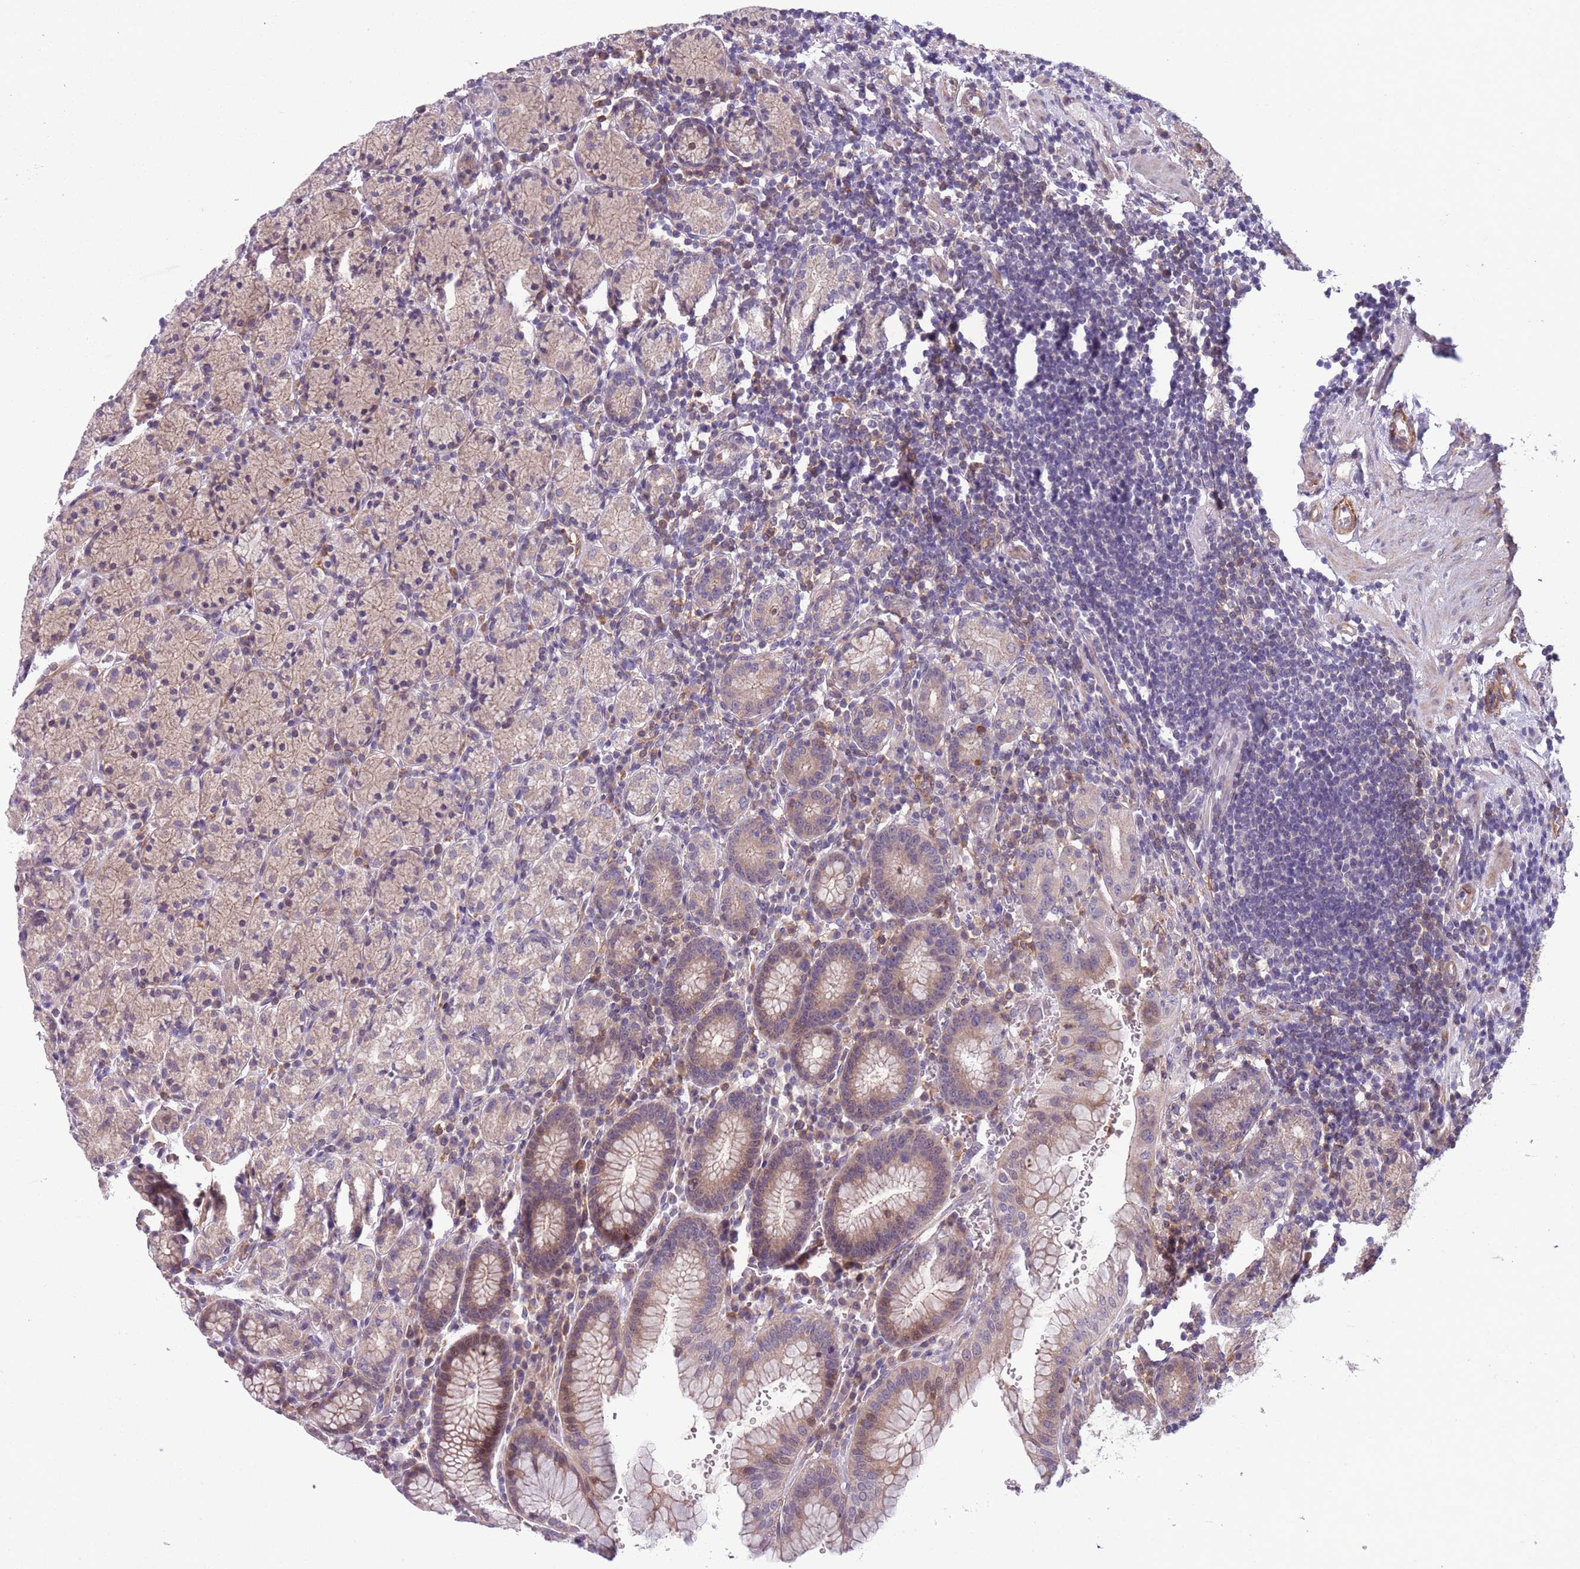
{"staining": {"intensity": "weak", "quantity": "25%-75%", "location": "cytoplasmic/membranous,nuclear"}, "tissue": "stomach", "cell_type": "Glandular cells", "image_type": "normal", "snomed": [{"axis": "morphology", "description": "Normal tissue, NOS"}, {"axis": "topography", "description": "Stomach, upper"}, {"axis": "topography", "description": "Stomach"}], "caption": "Stomach stained with DAB IHC demonstrates low levels of weak cytoplasmic/membranous,nuclear expression in approximately 25%-75% of glandular cells. (DAB IHC with brightfield microscopy, high magnification).", "gene": "JAML", "patient": {"sex": "male", "age": 62}}